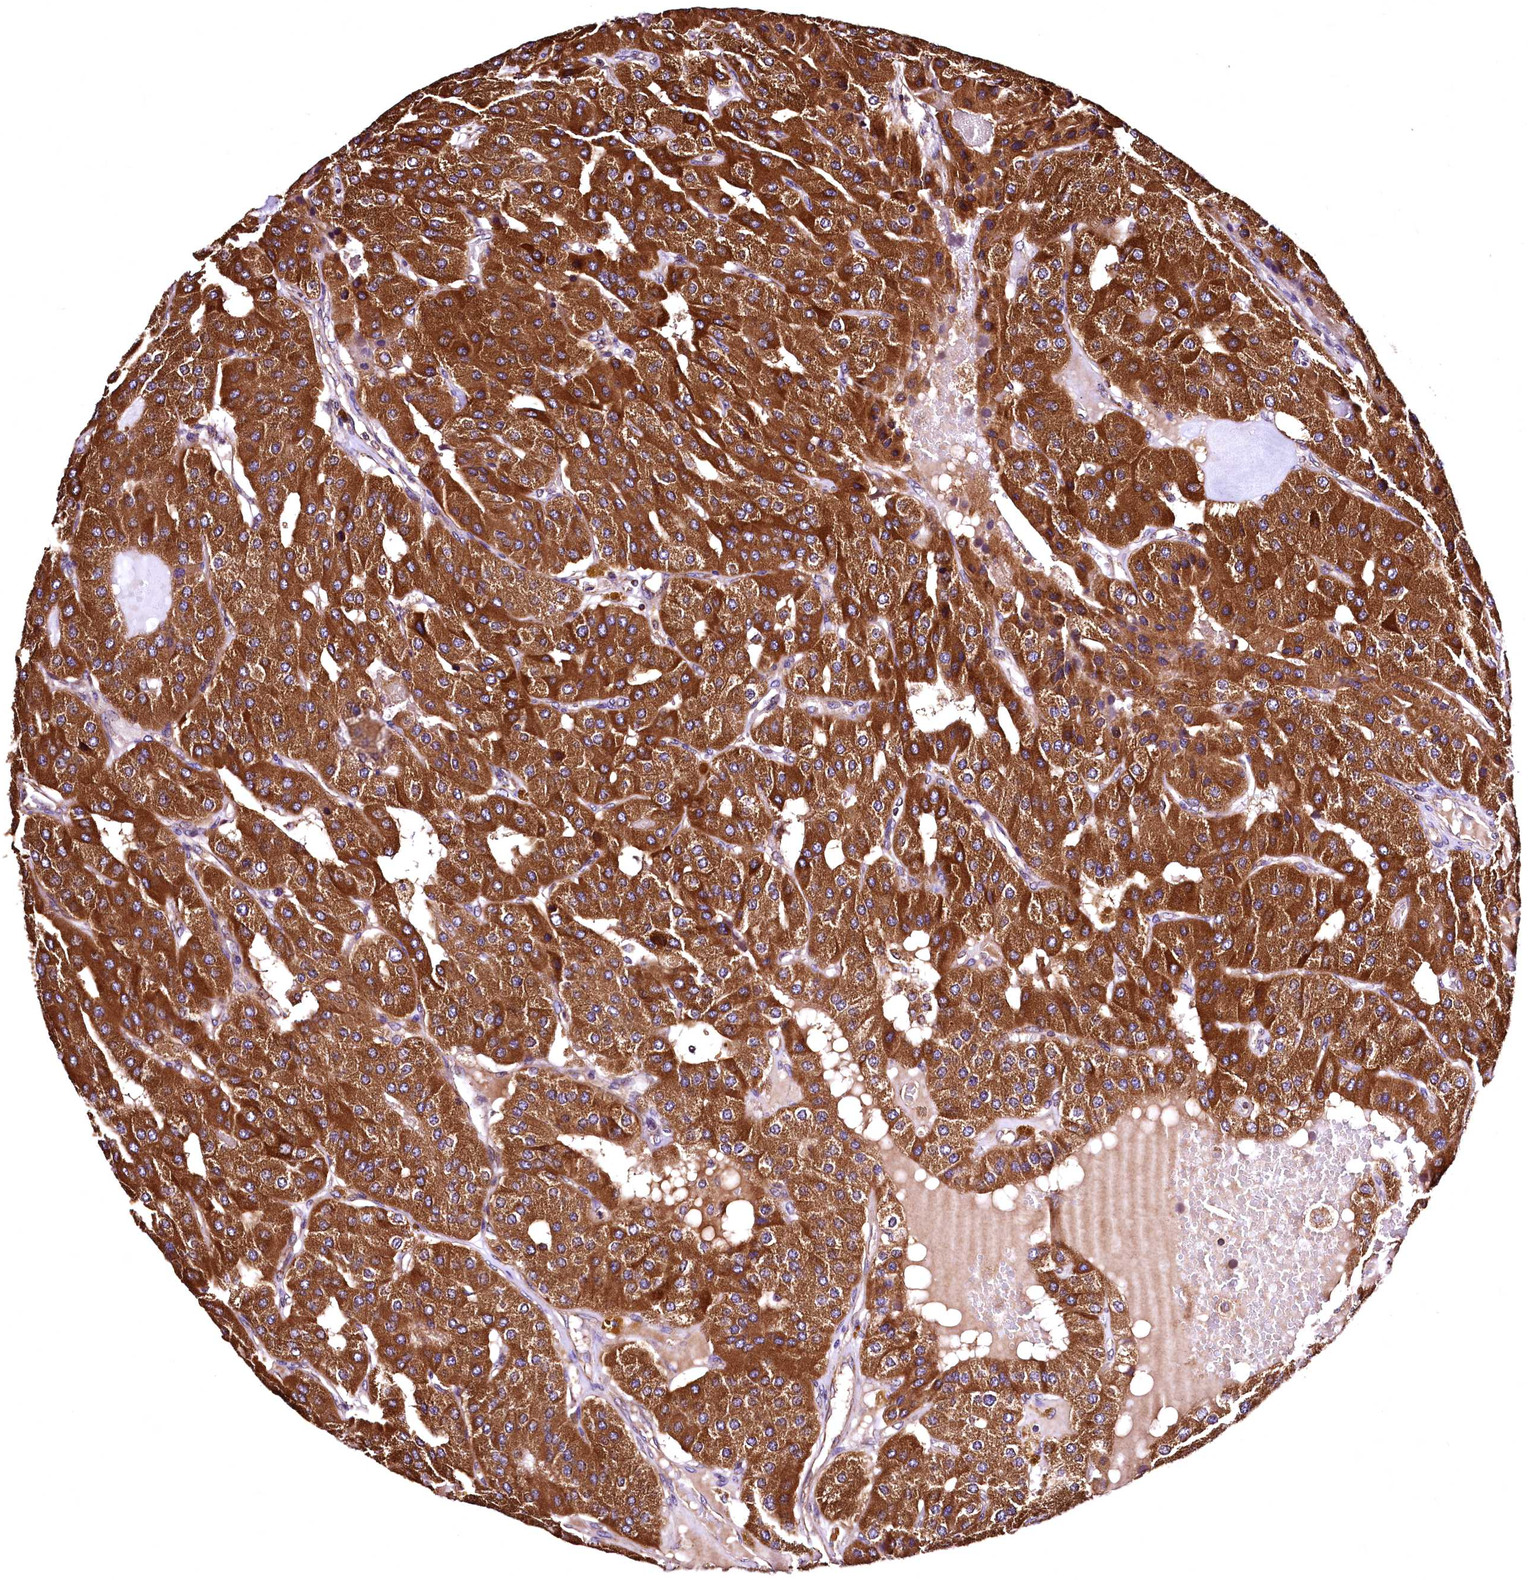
{"staining": {"intensity": "strong", "quantity": ">75%", "location": "cytoplasmic/membranous"}, "tissue": "parathyroid gland", "cell_type": "Glandular cells", "image_type": "normal", "snomed": [{"axis": "morphology", "description": "Normal tissue, NOS"}, {"axis": "morphology", "description": "Adenoma, NOS"}, {"axis": "topography", "description": "Parathyroid gland"}], "caption": "Immunohistochemistry of unremarkable human parathyroid gland exhibits high levels of strong cytoplasmic/membranous expression in about >75% of glandular cells.", "gene": "LRSAM1", "patient": {"sex": "female", "age": 86}}